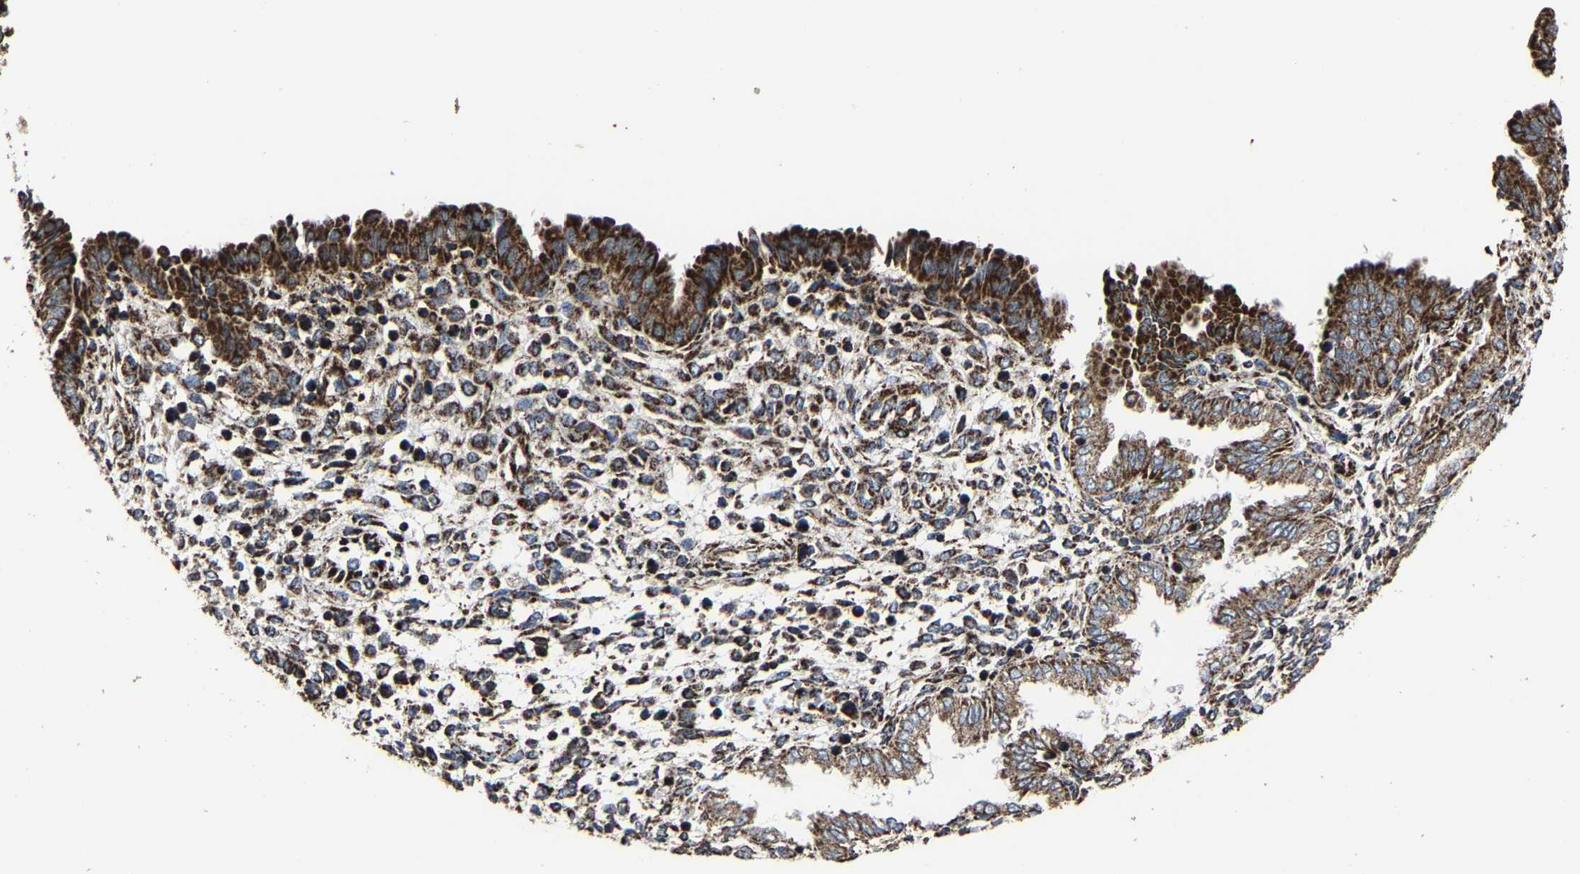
{"staining": {"intensity": "moderate", "quantity": ">75%", "location": "cytoplasmic/membranous"}, "tissue": "endometrium", "cell_type": "Cells in endometrial stroma", "image_type": "normal", "snomed": [{"axis": "morphology", "description": "Normal tissue, NOS"}, {"axis": "topography", "description": "Endometrium"}], "caption": "Moderate cytoplasmic/membranous staining is present in about >75% of cells in endometrial stroma in benign endometrium.", "gene": "NDUFV3", "patient": {"sex": "female", "age": 33}}